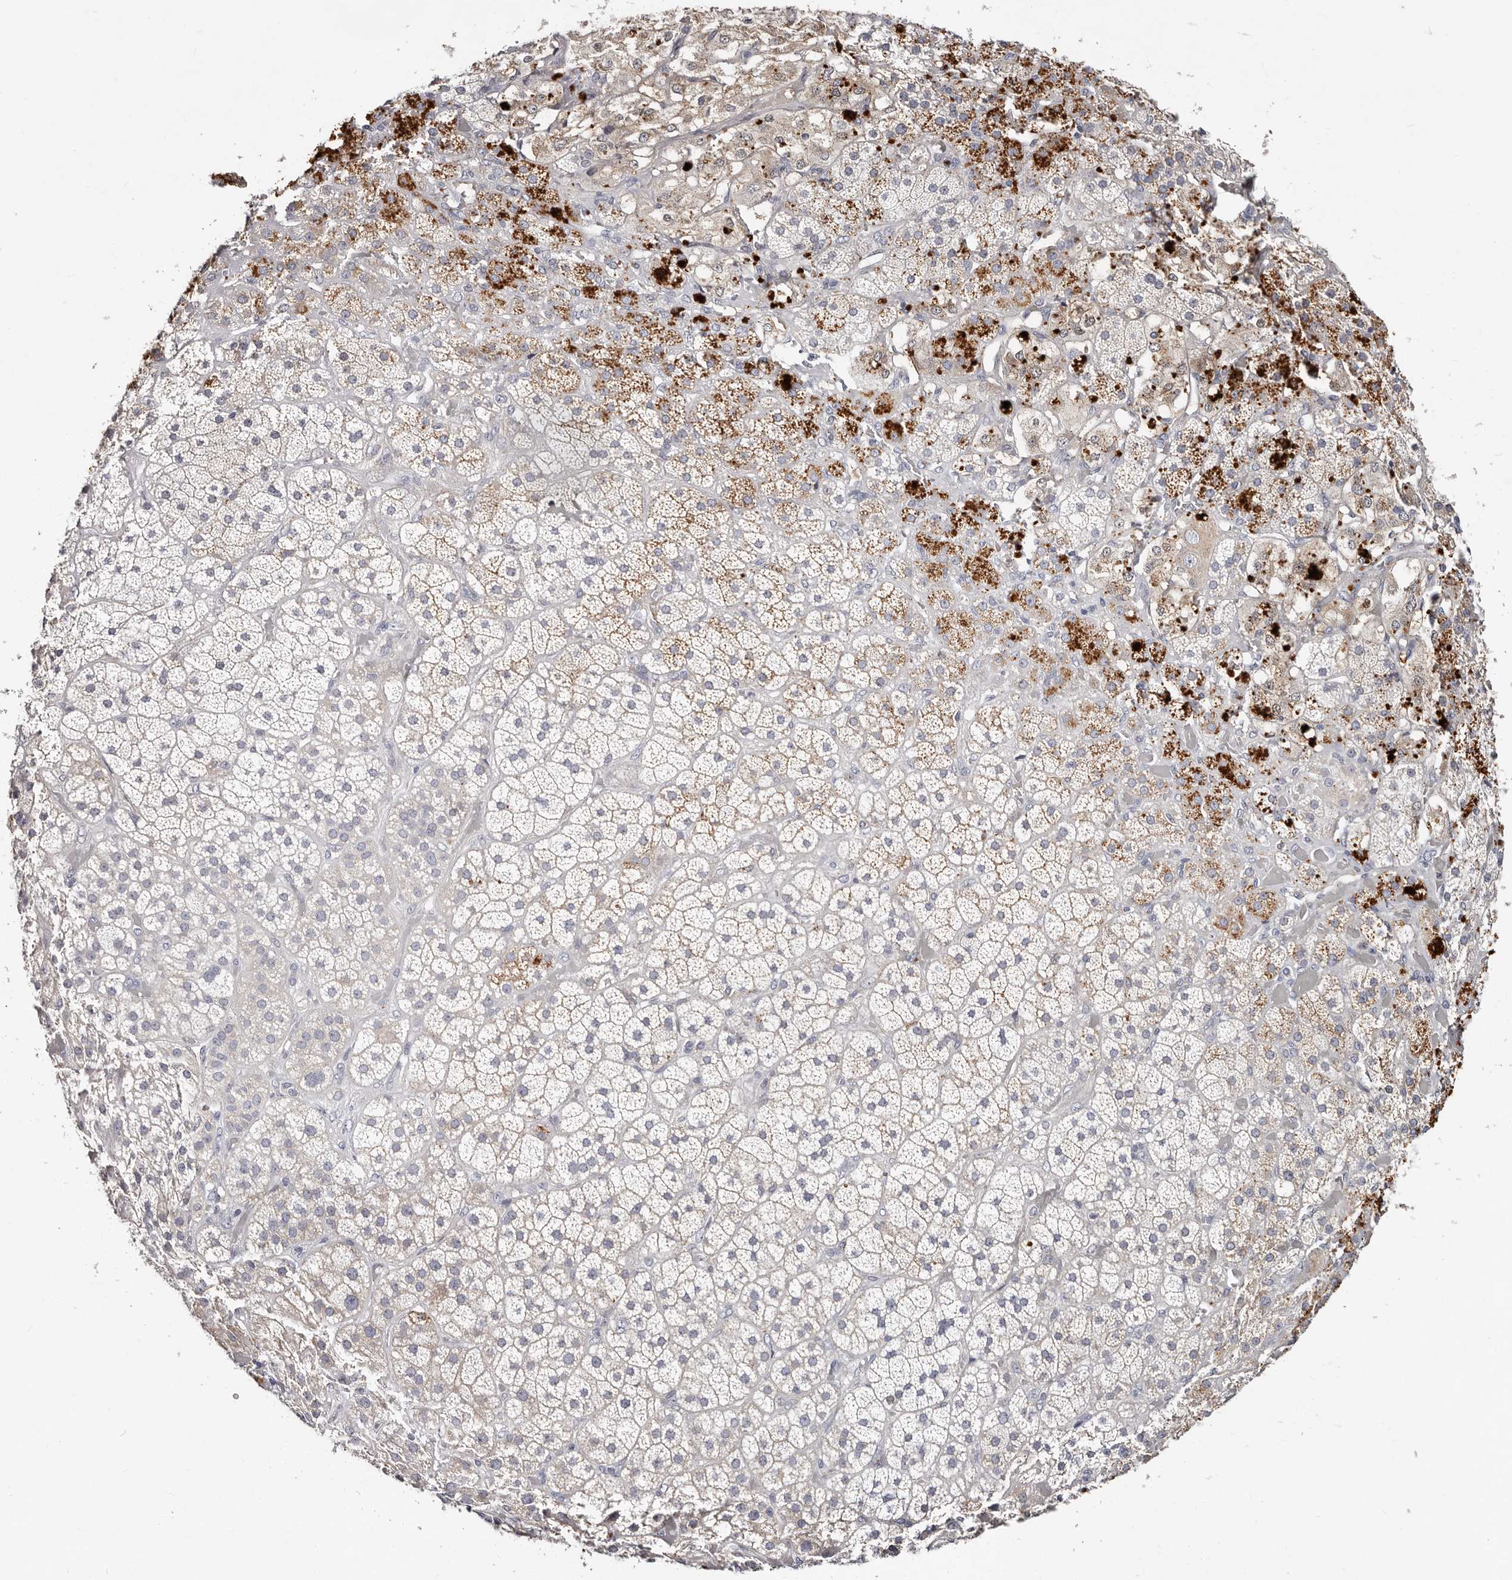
{"staining": {"intensity": "negative", "quantity": "none", "location": "none"}, "tissue": "adrenal gland", "cell_type": "Glandular cells", "image_type": "normal", "snomed": [{"axis": "morphology", "description": "Normal tissue, NOS"}, {"axis": "topography", "description": "Adrenal gland"}], "caption": "DAB (3,3'-diaminobenzidine) immunohistochemical staining of unremarkable adrenal gland exhibits no significant expression in glandular cells.", "gene": "MRPS33", "patient": {"sex": "male", "age": 57}}